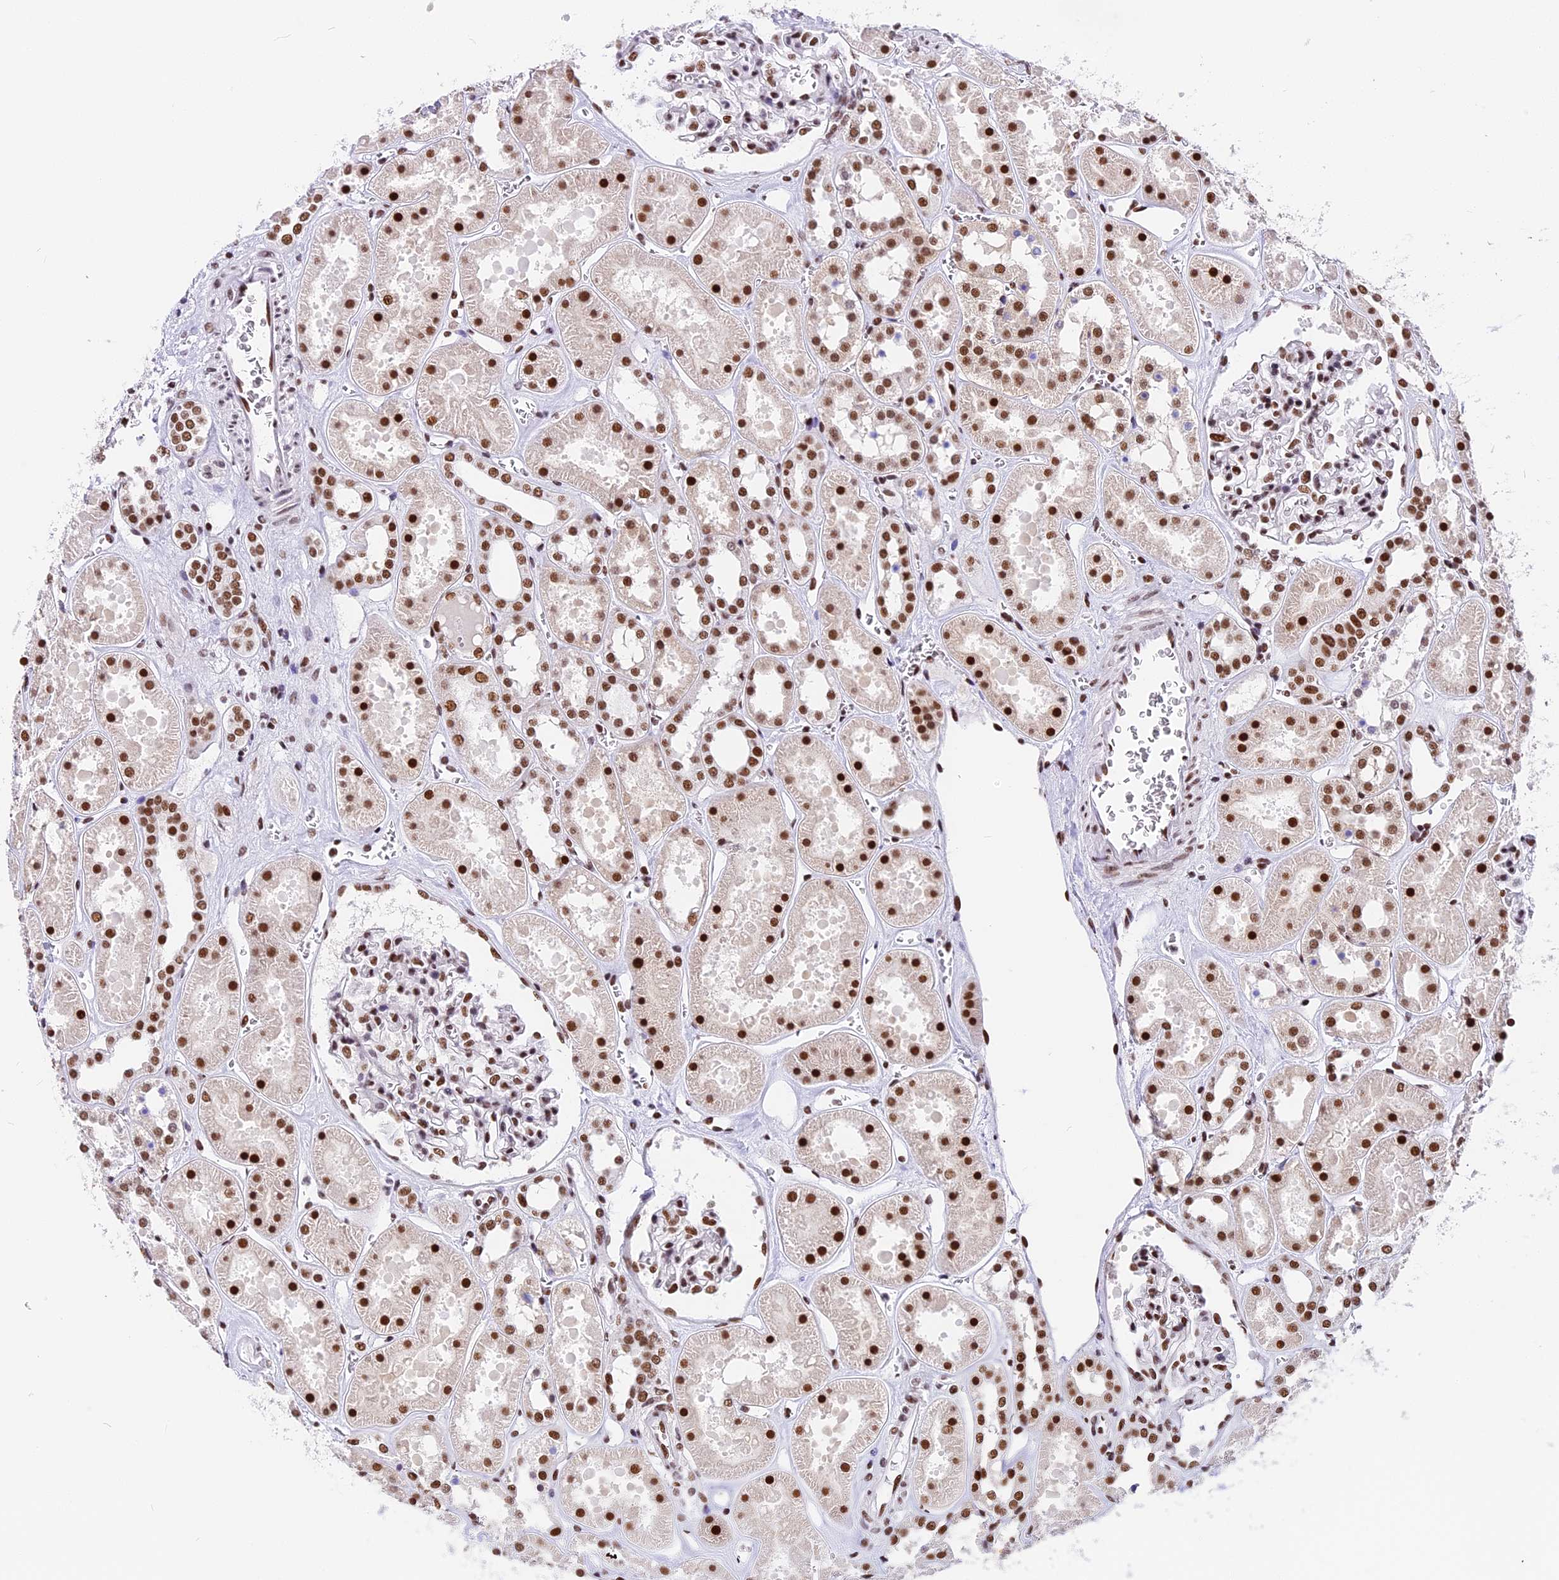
{"staining": {"intensity": "strong", "quantity": ">75%", "location": "nuclear"}, "tissue": "kidney", "cell_type": "Cells in glomeruli", "image_type": "normal", "snomed": [{"axis": "morphology", "description": "Normal tissue, NOS"}, {"axis": "topography", "description": "Kidney"}], "caption": "Brown immunohistochemical staining in benign human kidney reveals strong nuclear positivity in about >75% of cells in glomeruli. (Stains: DAB (3,3'-diaminobenzidine) in brown, nuclei in blue, Microscopy: brightfield microscopy at high magnification).", "gene": "SBNO1", "patient": {"sex": "female", "age": 41}}